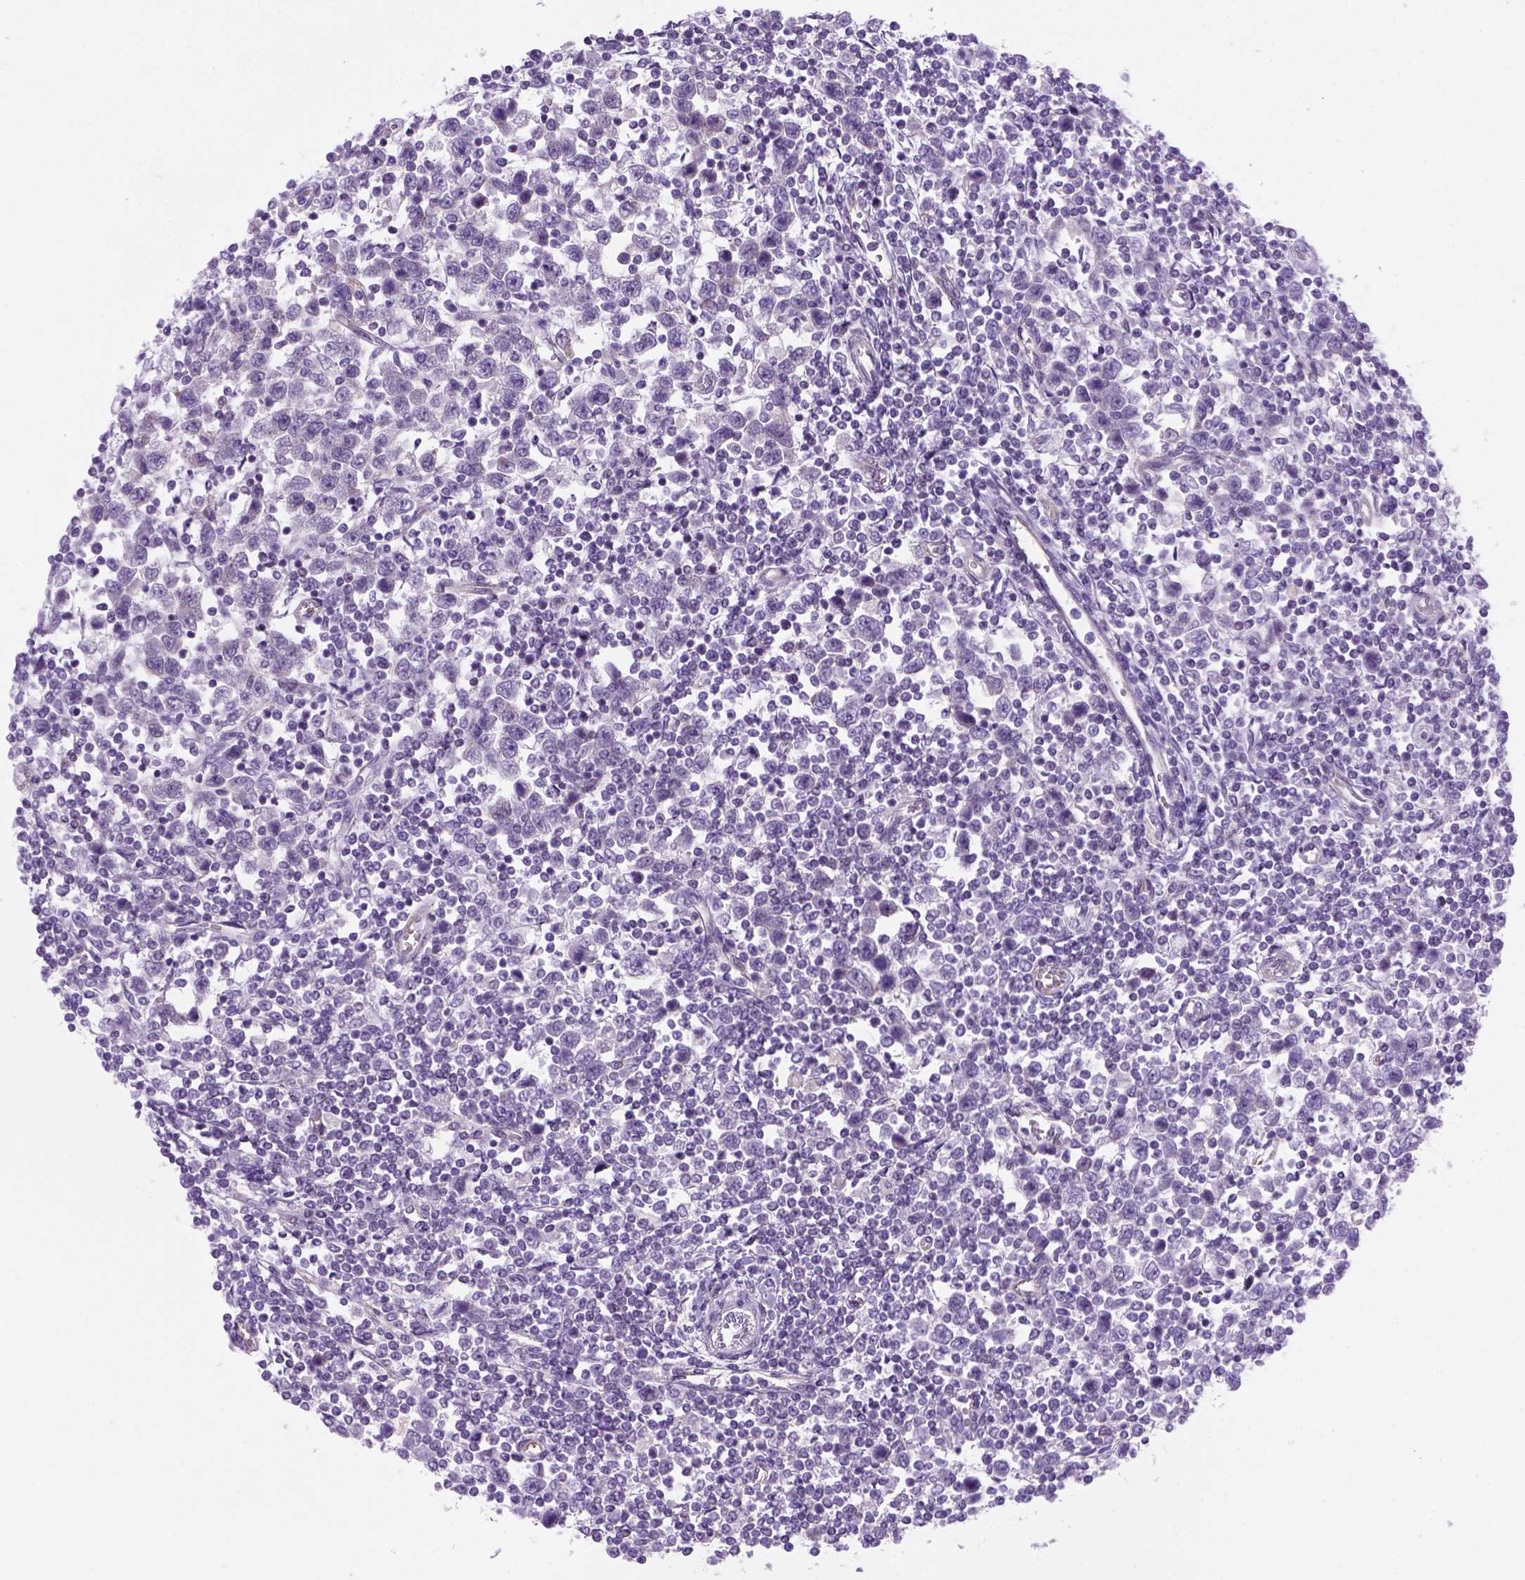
{"staining": {"intensity": "negative", "quantity": "none", "location": "none"}, "tissue": "testis cancer", "cell_type": "Tumor cells", "image_type": "cancer", "snomed": [{"axis": "morphology", "description": "Normal tissue, NOS"}, {"axis": "morphology", "description": "Seminoma, NOS"}, {"axis": "topography", "description": "Testis"}, {"axis": "topography", "description": "Epididymis"}], "caption": "Image shows no protein staining in tumor cells of testis seminoma tissue.", "gene": "MGMT", "patient": {"sex": "male", "age": 34}}